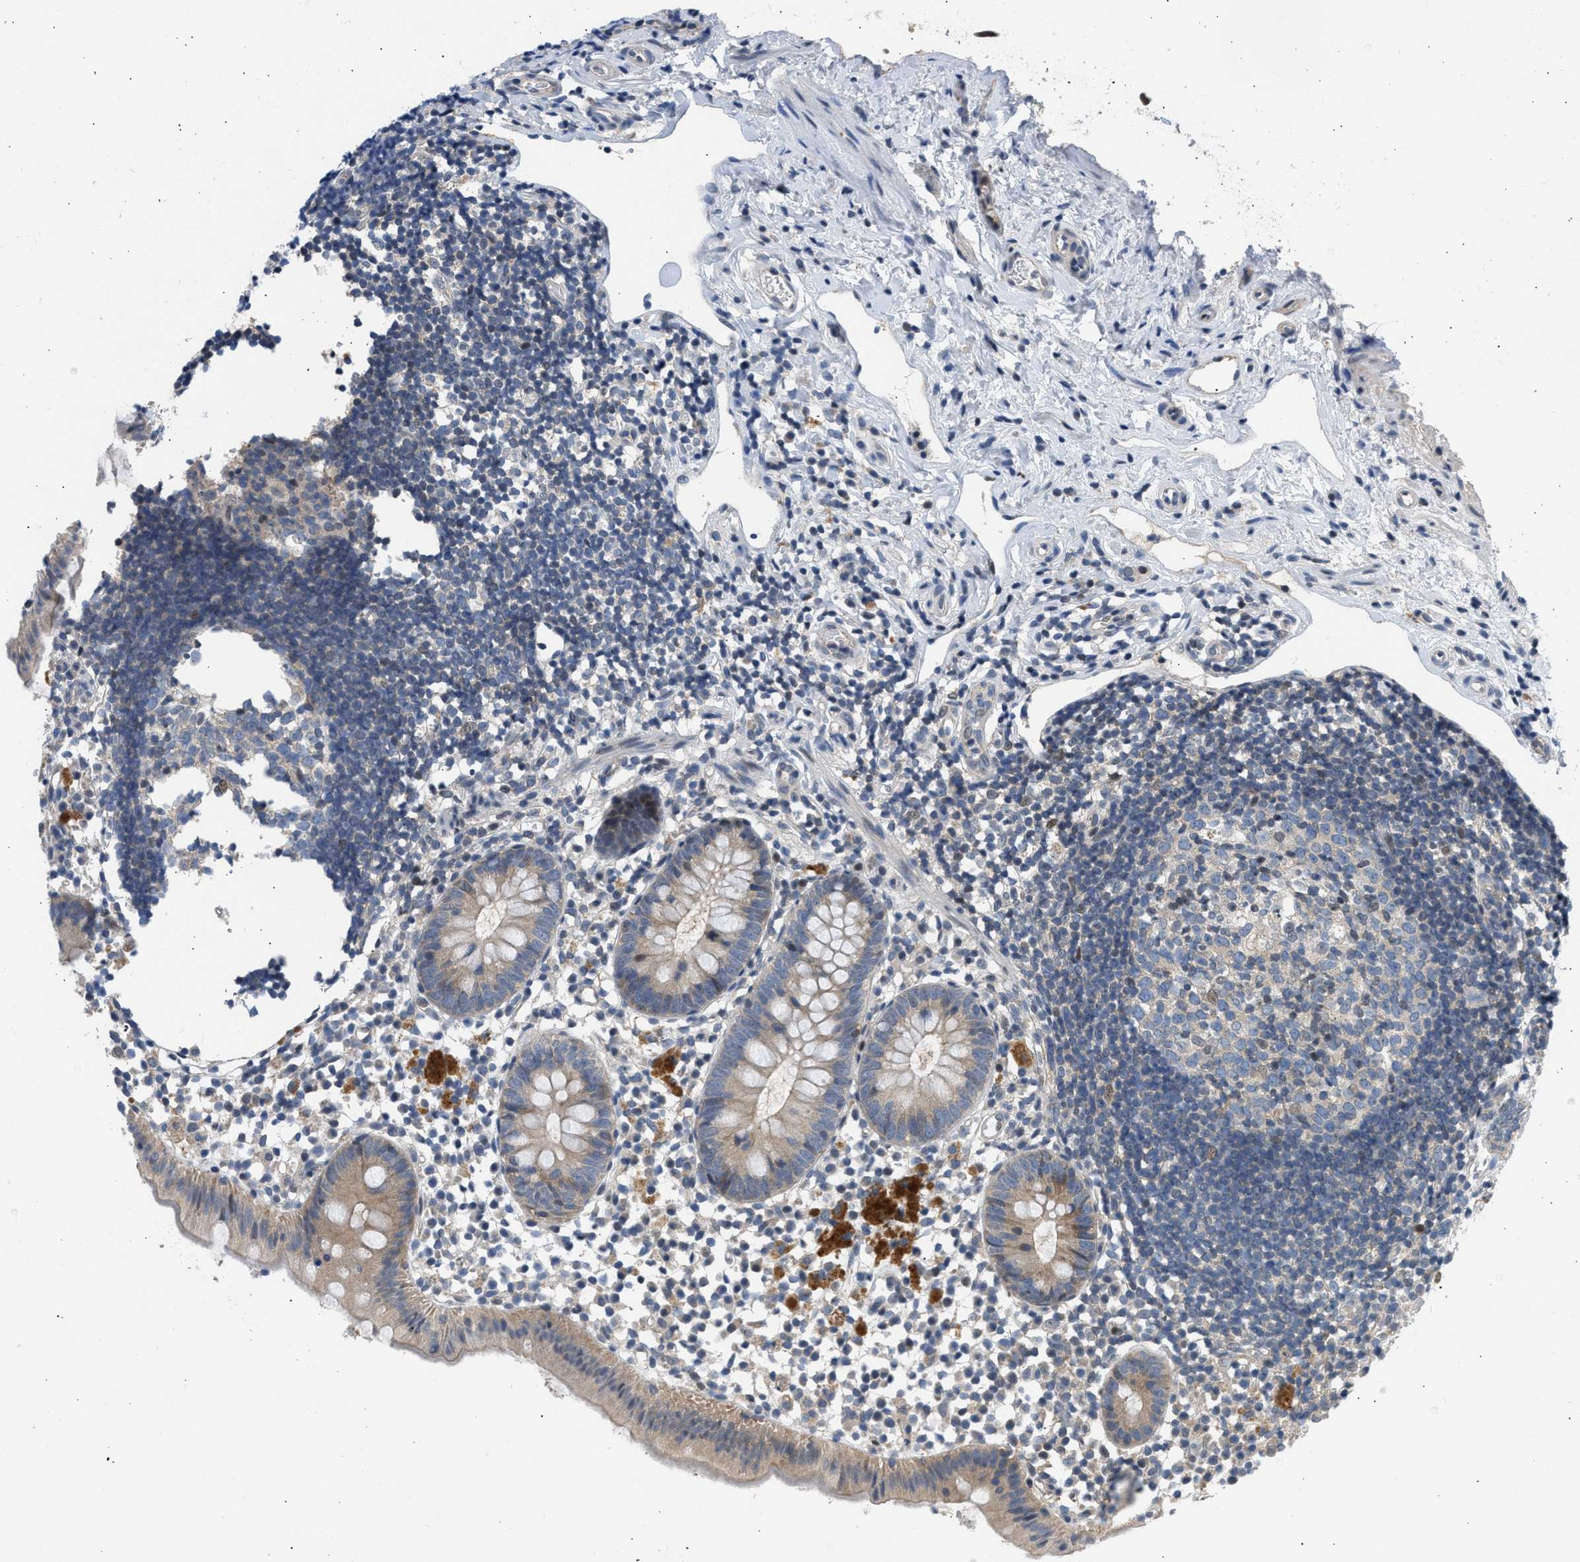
{"staining": {"intensity": "weak", "quantity": ">75%", "location": "cytoplasmic/membranous,nuclear"}, "tissue": "appendix", "cell_type": "Glandular cells", "image_type": "normal", "snomed": [{"axis": "morphology", "description": "Normal tissue, NOS"}, {"axis": "topography", "description": "Appendix"}], "caption": "High-magnification brightfield microscopy of benign appendix stained with DAB (3,3'-diaminobenzidine) (brown) and counterstained with hematoxylin (blue). glandular cells exhibit weak cytoplasmic/membranous,nuclear positivity is appreciated in about>75% of cells. Using DAB (3,3'-diaminobenzidine) (brown) and hematoxylin (blue) stains, captured at high magnification using brightfield microscopy.", "gene": "OLIG3", "patient": {"sex": "female", "age": 20}}